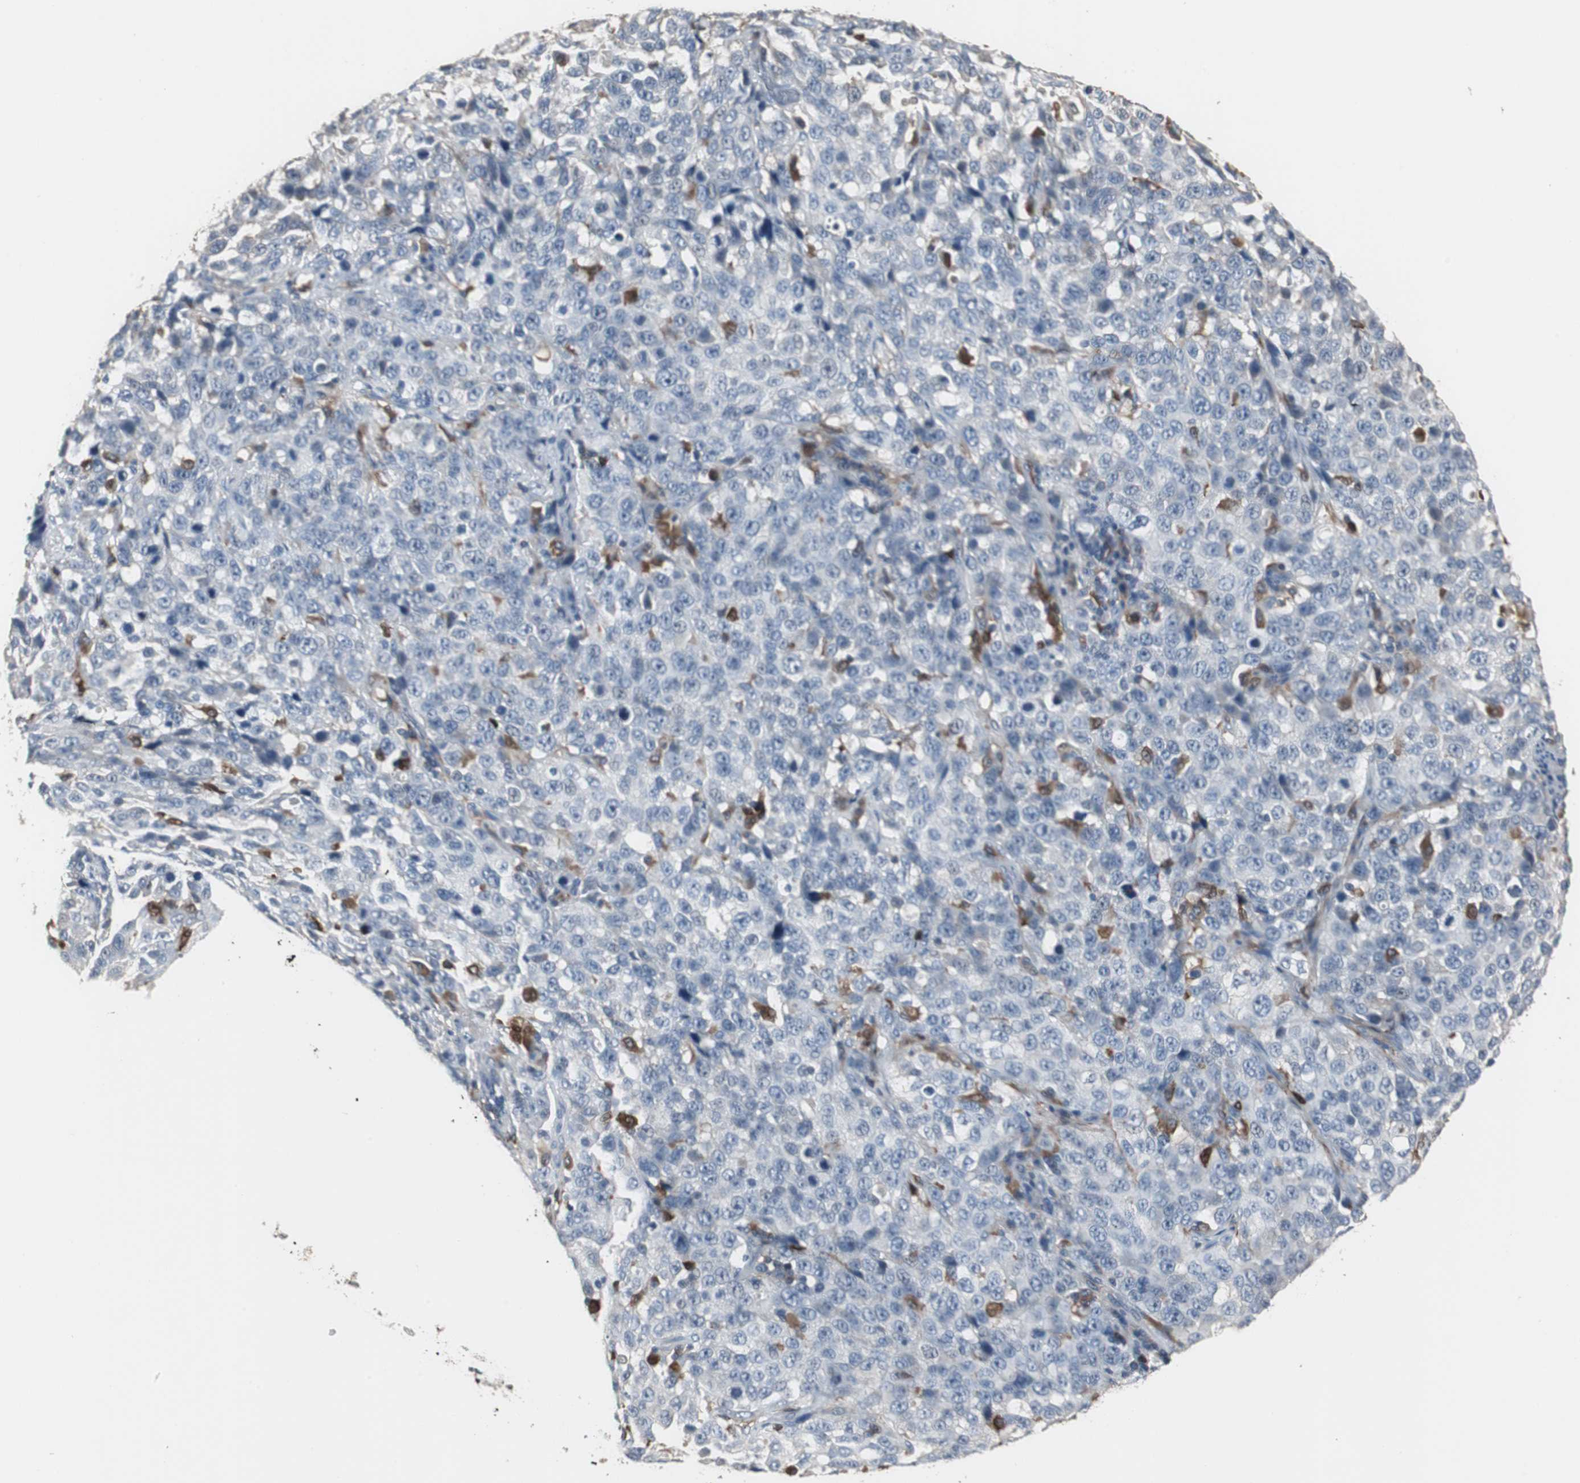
{"staining": {"intensity": "negative", "quantity": "none", "location": "none"}, "tissue": "stomach cancer", "cell_type": "Tumor cells", "image_type": "cancer", "snomed": [{"axis": "morphology", "description": "Normal tissue, NOS"}, {"axis": "morphology", "description": "Adenocarcinoma, NOS"}, {"axis": "topography", "description": "Stomach"}], "caption": "Immunohistochemical staining of human adenocarcinoma (stomach) exhibits no significant positivity in tumor cells.", "gene": "NCF2", "patient": {"sex": "male", "age": 48}}